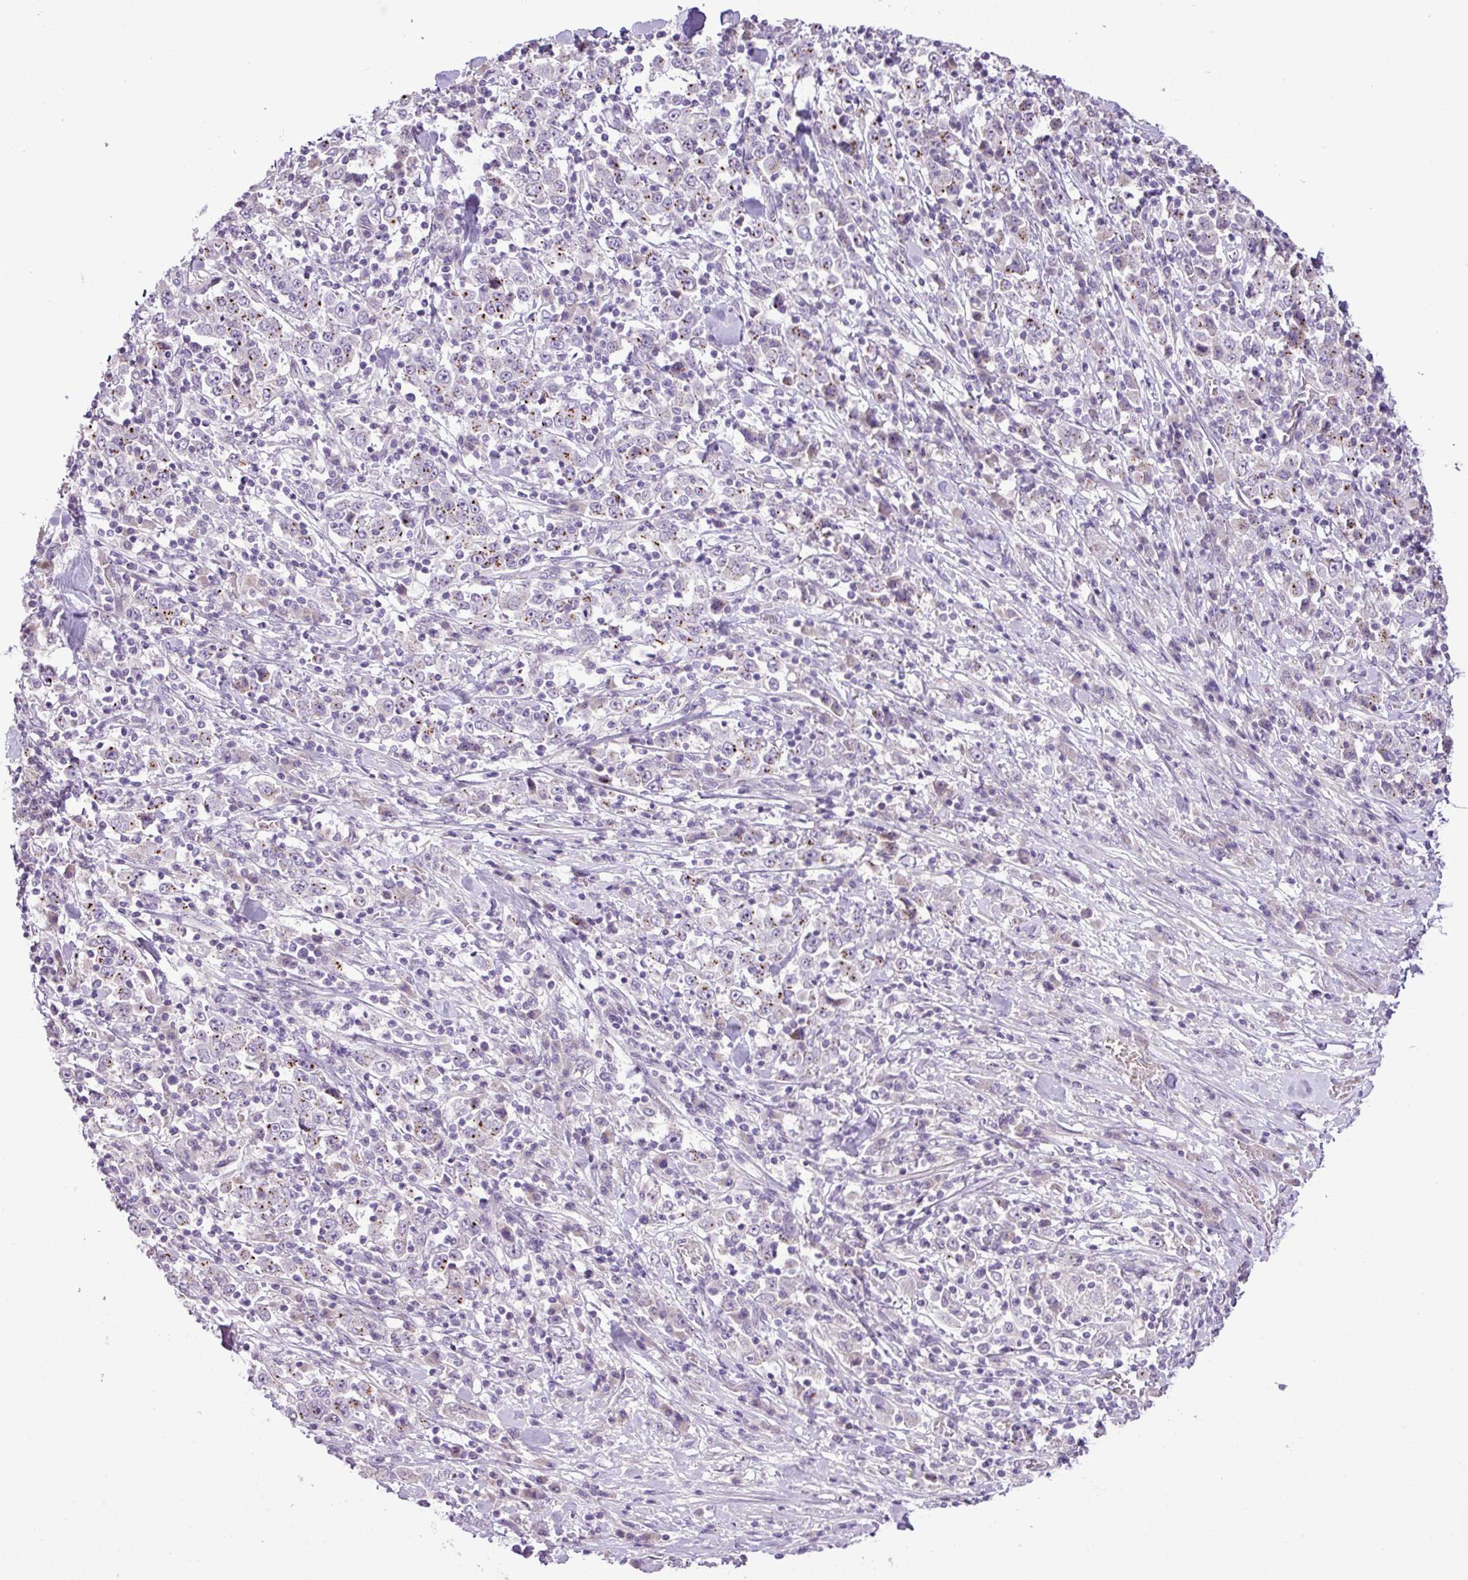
{"staining": {"intensity": "moderate", "quantity": "25%-75%", "location": "cytoplasmic/membranous"}, "tissue": "stomach cancer", "cell_type": "Tumor cells", "image_type": "cancer", "snomed": [{"axis": "morphology", "description": "Normal tissue, NOS"}, {"axis": "morphology", "description": "Adenocarcinoma, NOS"}, {"axis": "topography", "description": "Stomach, upper"}, {"axis": "topography", "description": "Stomach"}], "caption": "Protein staining of stomach cancer (adenocarcinoma) tissue displays moderate cytoplasmic/membranous expression in about 25%-75% of tumor cells. Nuclei are stained in blue.", "gene": "DNAJB13", "patient": {"sex": "male", "age": 59}}